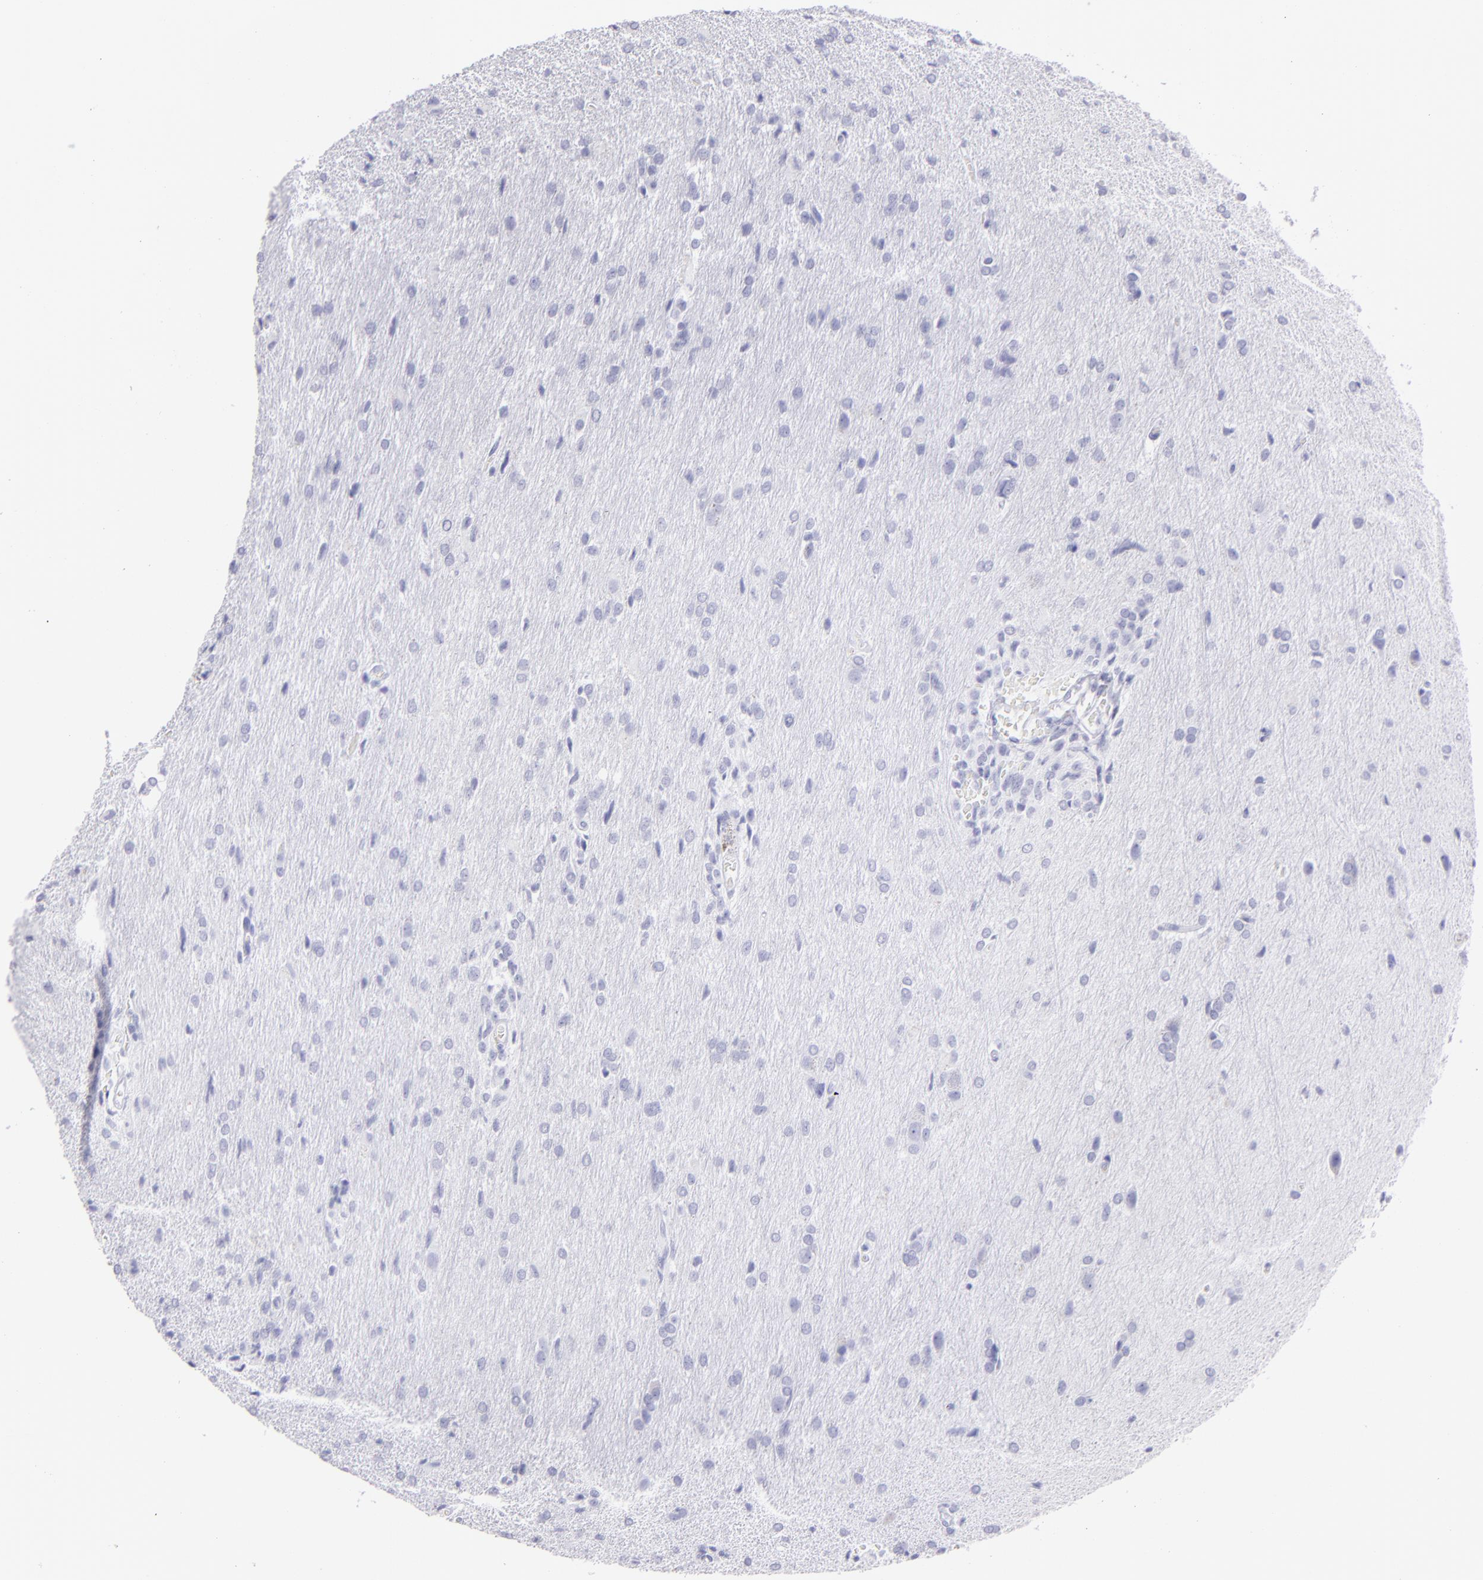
{"staining": {"intensity": "negative", "quantity": "none", "location": "none"}, "tissue": "glioma", "cell_type": "Tumor cells", "image_type": "cancer", "snomed": [{"axis": "morphology", "description": "Glioma, malignant, High grade"}, {"axis": "topography", "description": "Brain"}], "caption": "Glioma was stained to show a protein in brown. There is no significant expression in tumor cells. The staining was performed using DAB (3,3'-diaminobenzidine) to visualize the protein expression in brown, while the nuclei were stained in blue with hematoxylin (Magnification: 20x).", "gene": "FLG", "patient": {"sex": "male", "age": 68}}